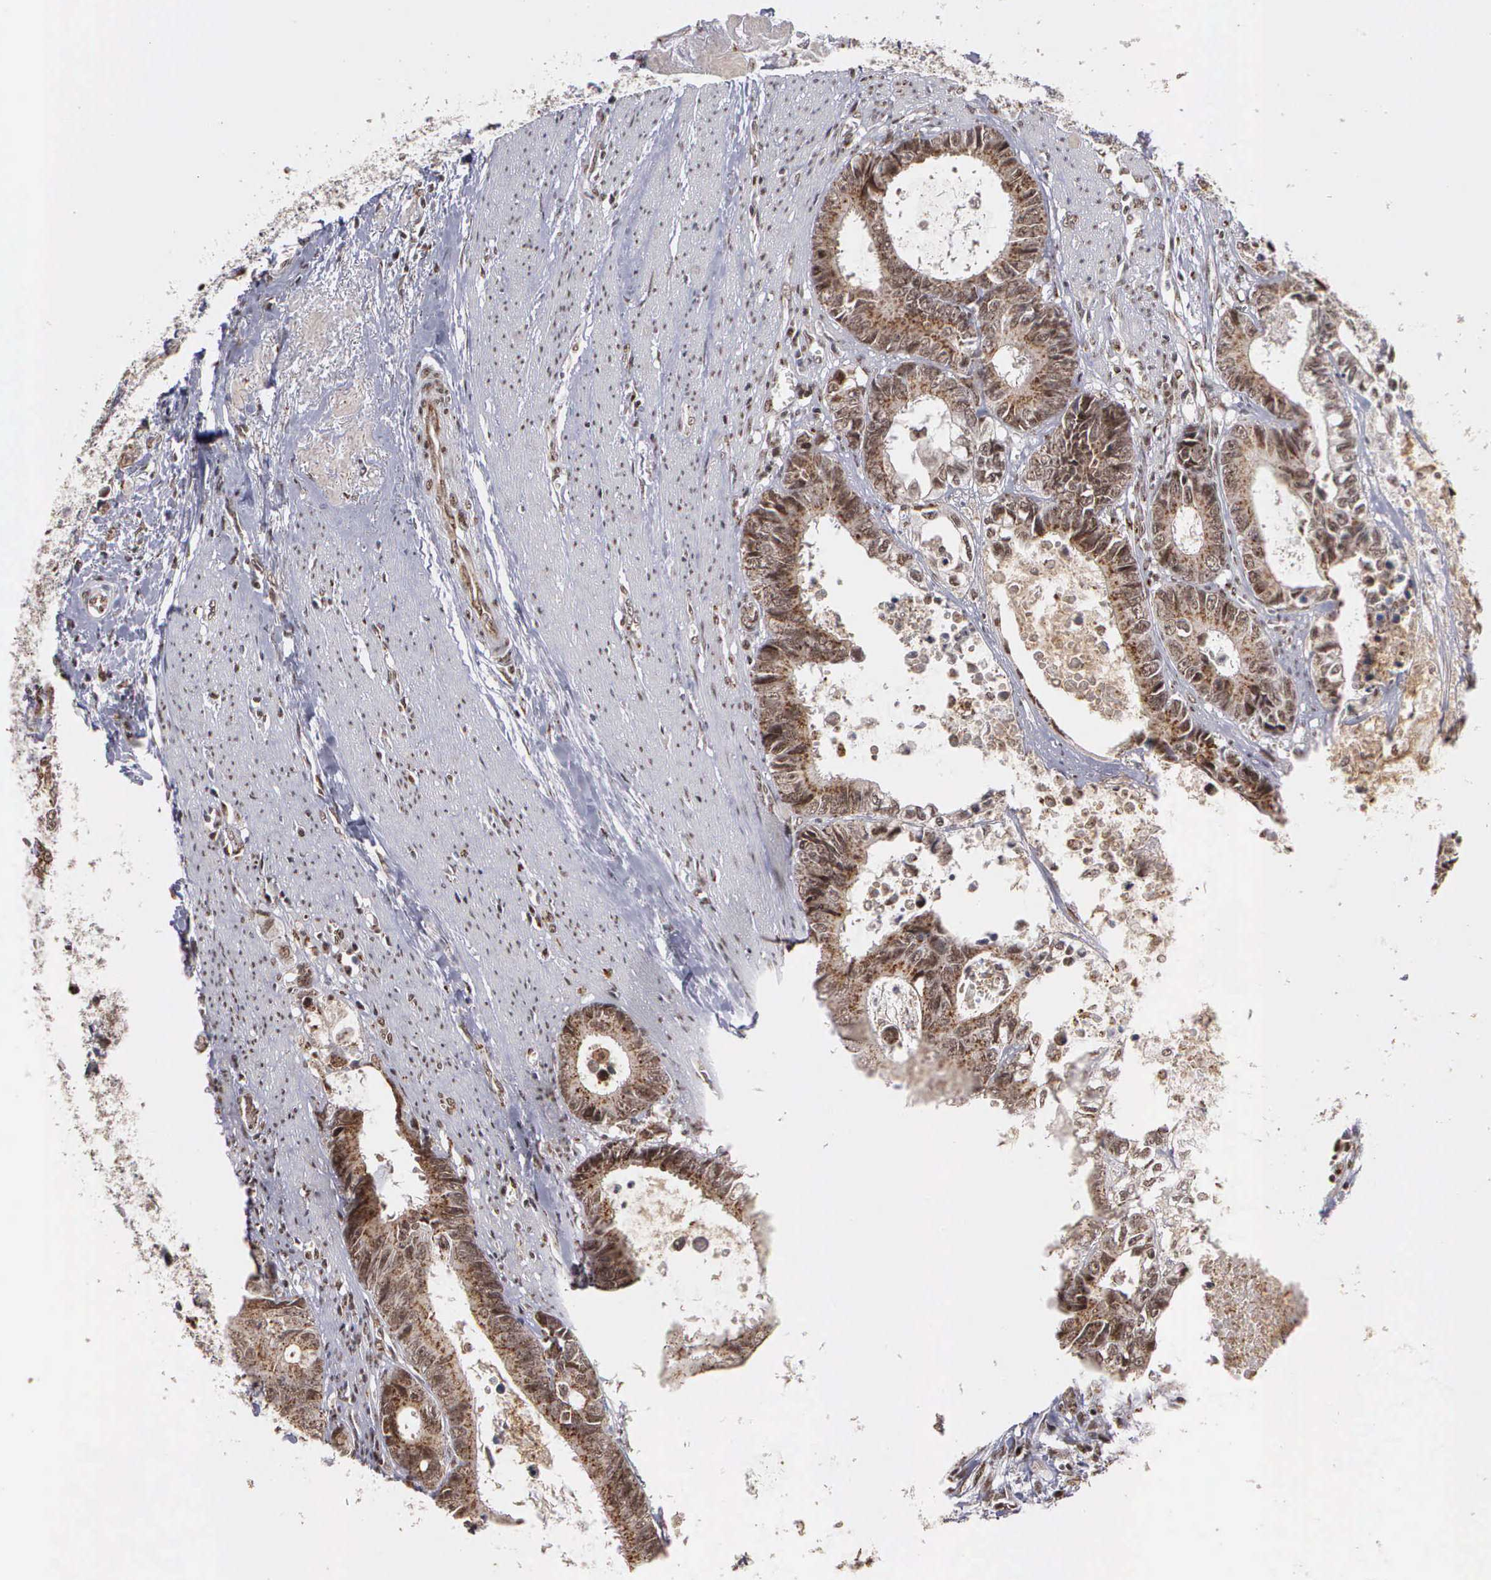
{"staining": {"intensity": "moderate", "quantity": ">75%", "location": "cytoplasmic/membranous,nuclear"}, "tissue": "colorectal cancer", "cell_type": "Tumor cells", "image_type": "cancer", "snomed": [{"axis": "morphology", "description": "Adenocarcinoma, NOS"}, {"axis": "topography", "description": "Rectum"}], "caption": "Immunohistochemical staining of human colorectal adenocarcinoma demonstrates moderate cytoplasmic/membranous and nuclear protein positivity in approximately >75% of tumor cells.", "gene": "GTF2A1", "patient": {"sex": "female", "age": 98}}